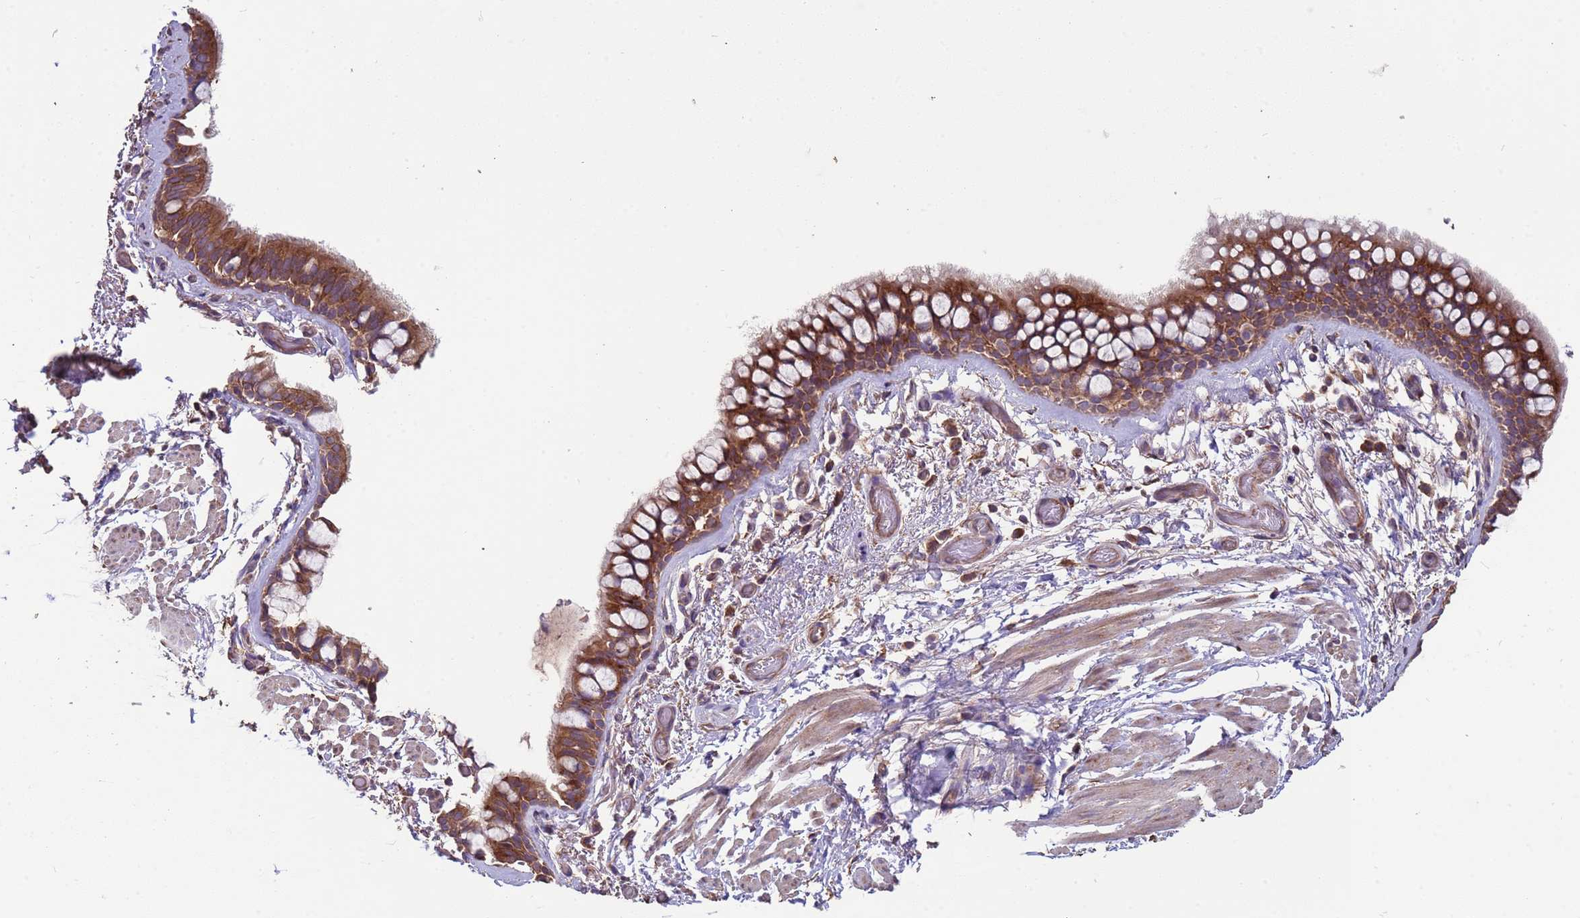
{"staining": {"intensity": "strong", "quantity": ">75%", "location": "cytoplasmic/membranous"}, "tissue": "bronchus", "cell_type": "Respiratory epithelial cells", "image_type": "normal", "snomed": [{"axis": "morphology", "description": "Normal tissue, NOS"}, {"axis": "topography", "description": "Bronchus"}], "caption": "High-power microscopy captured an IHC micrograph of normal bronchus, revealing strong cytoplasmic/membranous expression in approximately >75% of respiratory epithelial cells. Nuclei are stained in blue.", "gene": "EEF1AKMT1", "patient": {"sex": "male", "age": 65}}